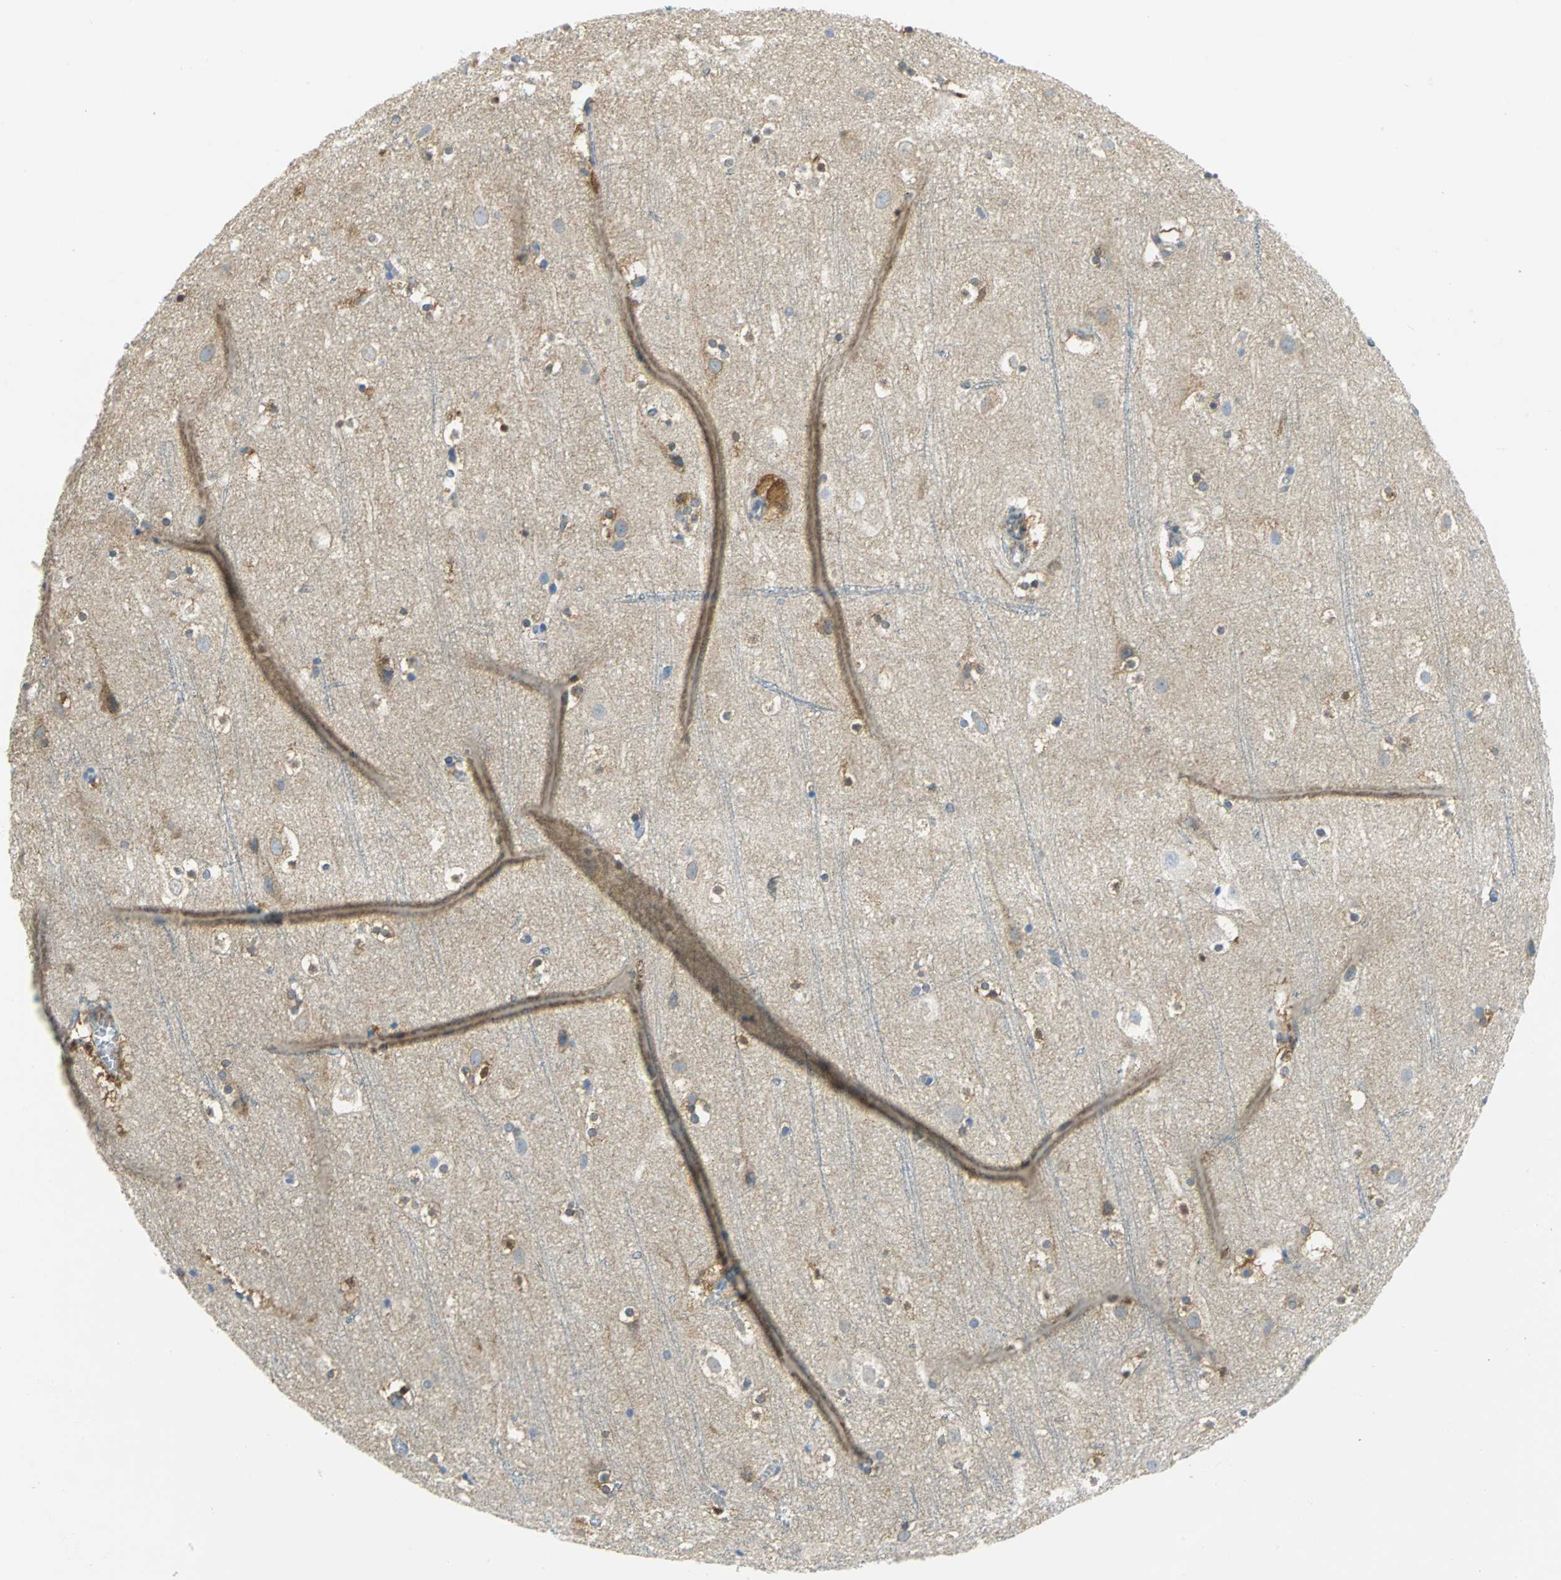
{"staining": {"intensity": "moderate", "quantity": "<25%", "location": "cytoplasmic/membranous"}, "tissue": "cerebral cortex", "cell_type": "Endothelial cells", "image_type": "normal", "snomed": [{"axis": "morphology", "description": "Normal tissue, NOS"}, {"axis": "topography", "description": "Cerebral cortex"}], "caption": "An image of human cerebral cortex stained for a protein exhibits moderate cytoplasmic/membranous brown staining in endothelial cells. (DAB (3,3'-diaminobenzidine) IHC, brown staining for protein, blue staining for nuclei).", "gene": "PGM3", "patient": {"sex": "male", "age": 45}}